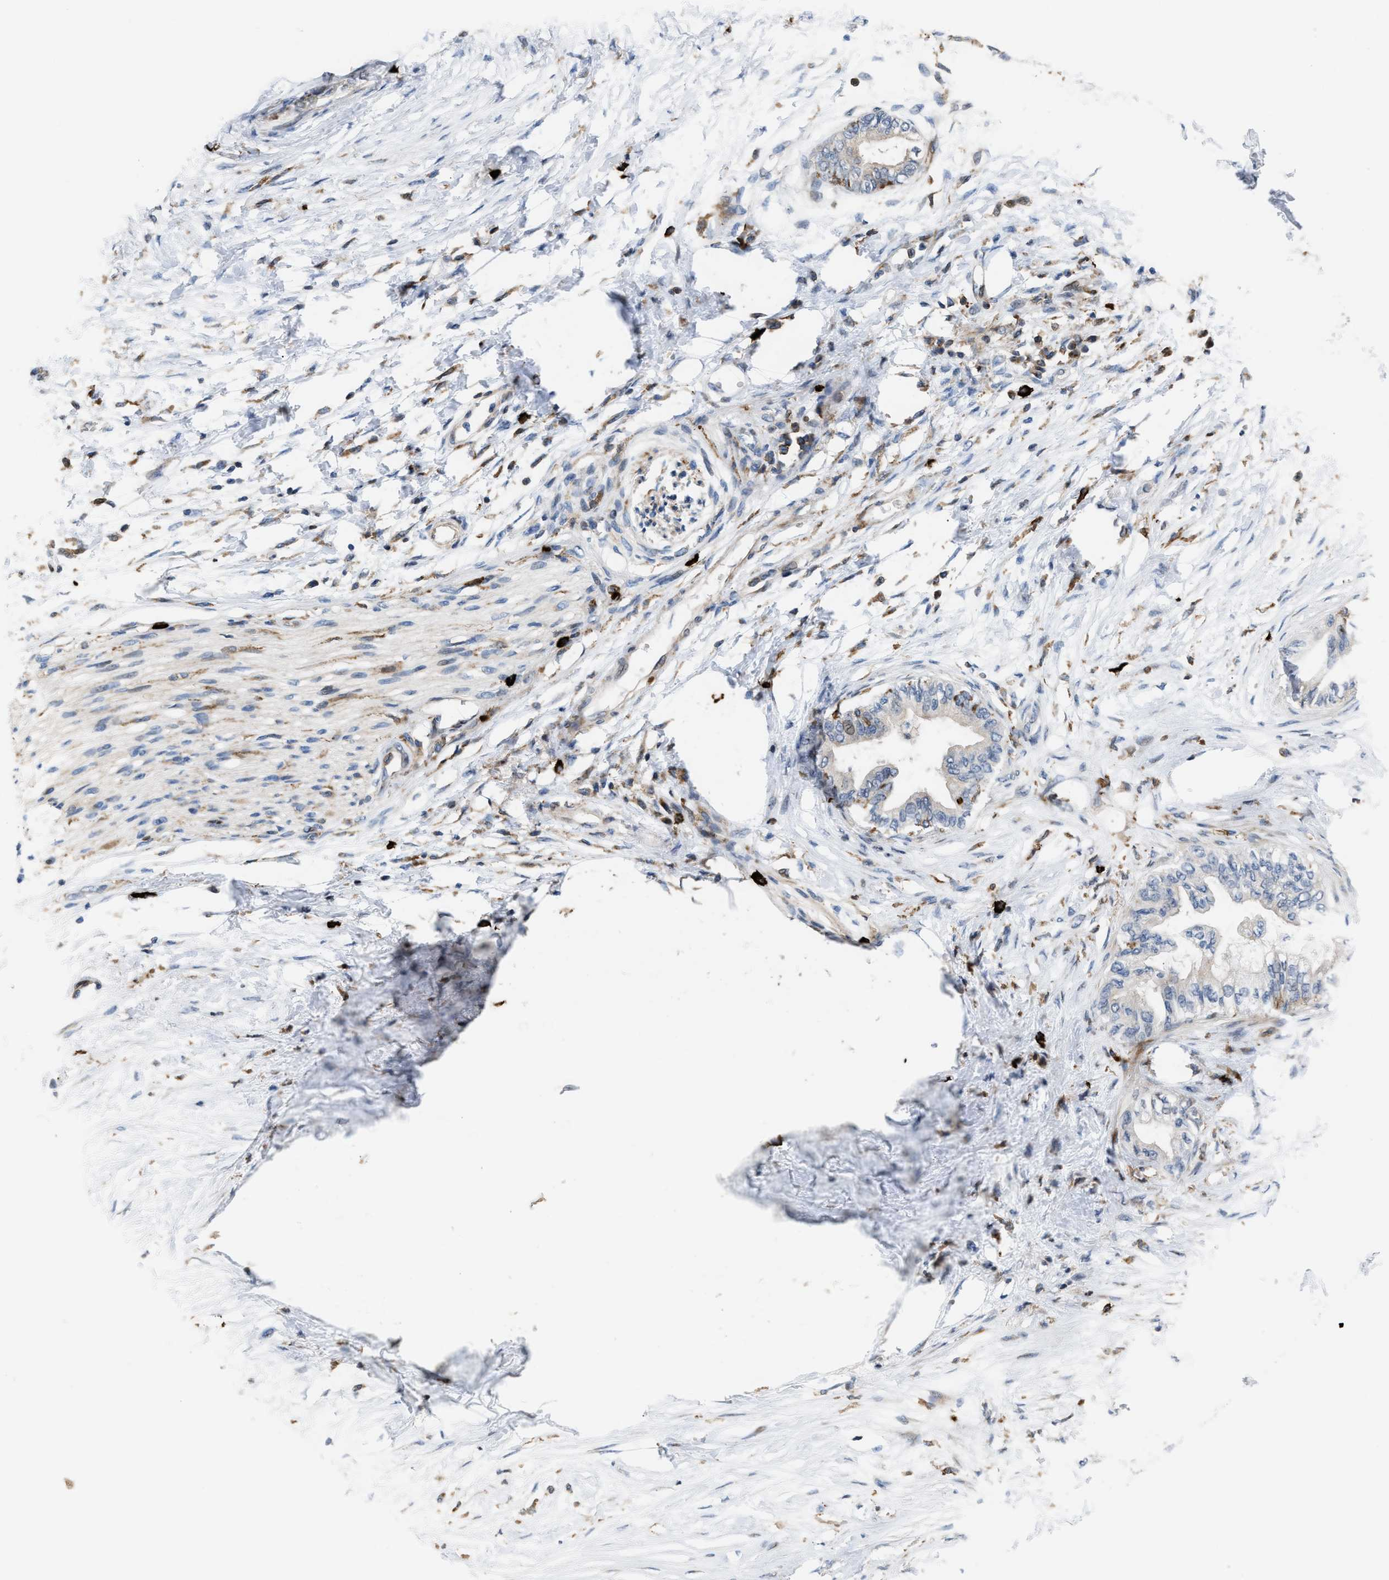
{"staining": {"intensity": "negative", "quantity": "none", "location": "none"}, "tissue": "pancreatic cancer", "cell_type": "Tumor cells", "image_type": "cancer", "snomed": [{"axis": "morphology", "description": "Normal tissue, NOS"}, {"axis": "morphology", "description": "Adenocarcinoma, NOS"}, {"axis": "topography", "description": "Pancreas"}, {"axis": "topography", "description": "Duodenum"}], "caption": "Tumor cells show no significant protein positivity in adenocarcinoma (pancreatic).", "gene": "ATP9A", "patient": {"sex": "female", "age": 60}}